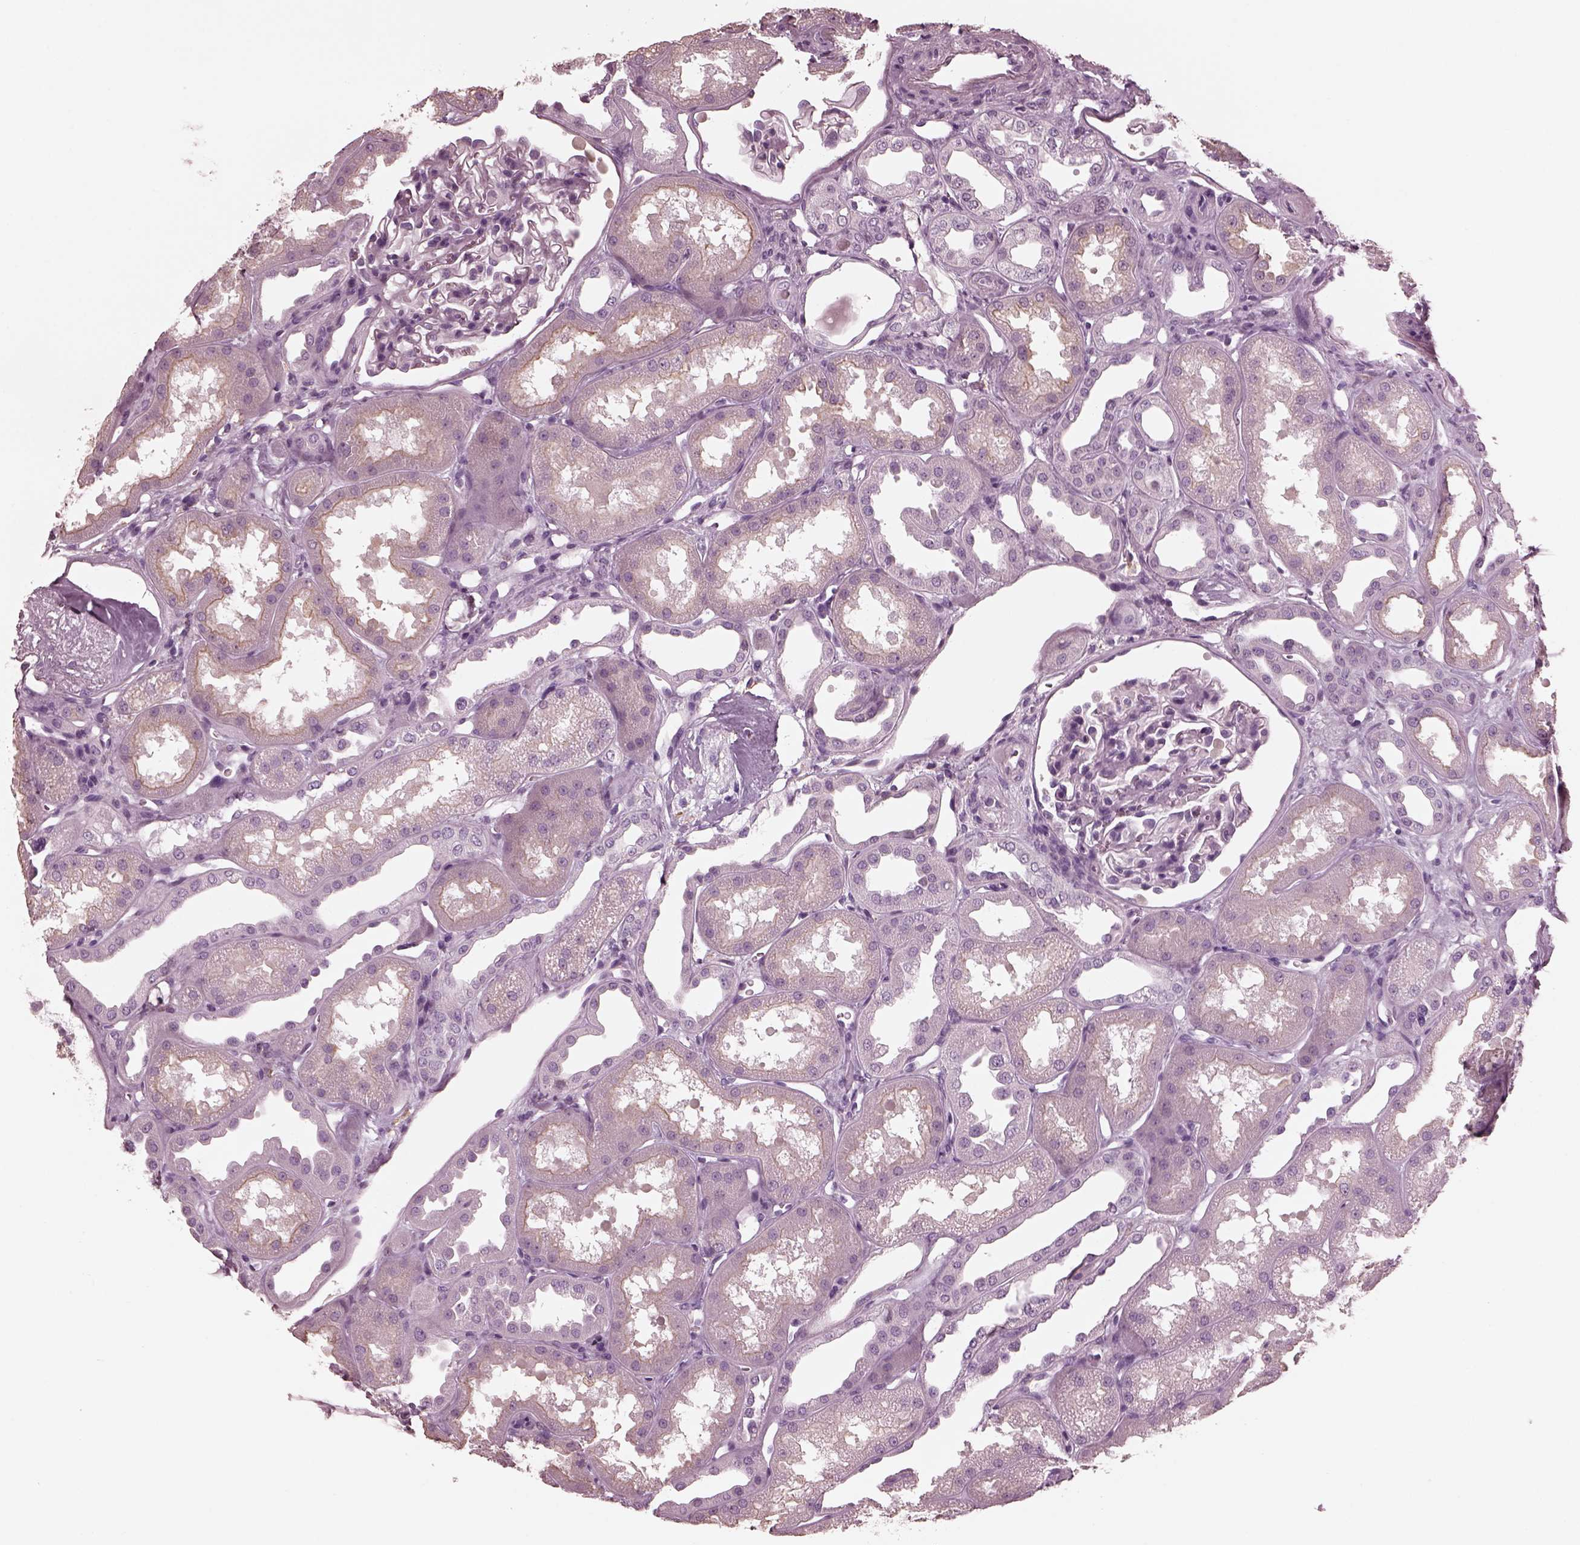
{"staining": {"intensity": "negative", "quantity": "none", "location": "none"}, "tissue": "kidney", "cell_type": "Cells in glomeruli", "image_type": "normal", "snomed": [{"axis": "morphology", "description": "Normal tissue, NOS"}, {"axis": "topography", "description": "Kidney"}], "caption": "Histopathology image shows no protein positivity in cells in glomeruli of normal kidney. (Stains: DAB (3,3'-diaminobenzidine) IHC with hematoxylin counter stain, Microscopy: brightfield microscopy at high magnification).", "gene": "CGA", "patient": {"sex": "male", "age": 61}}